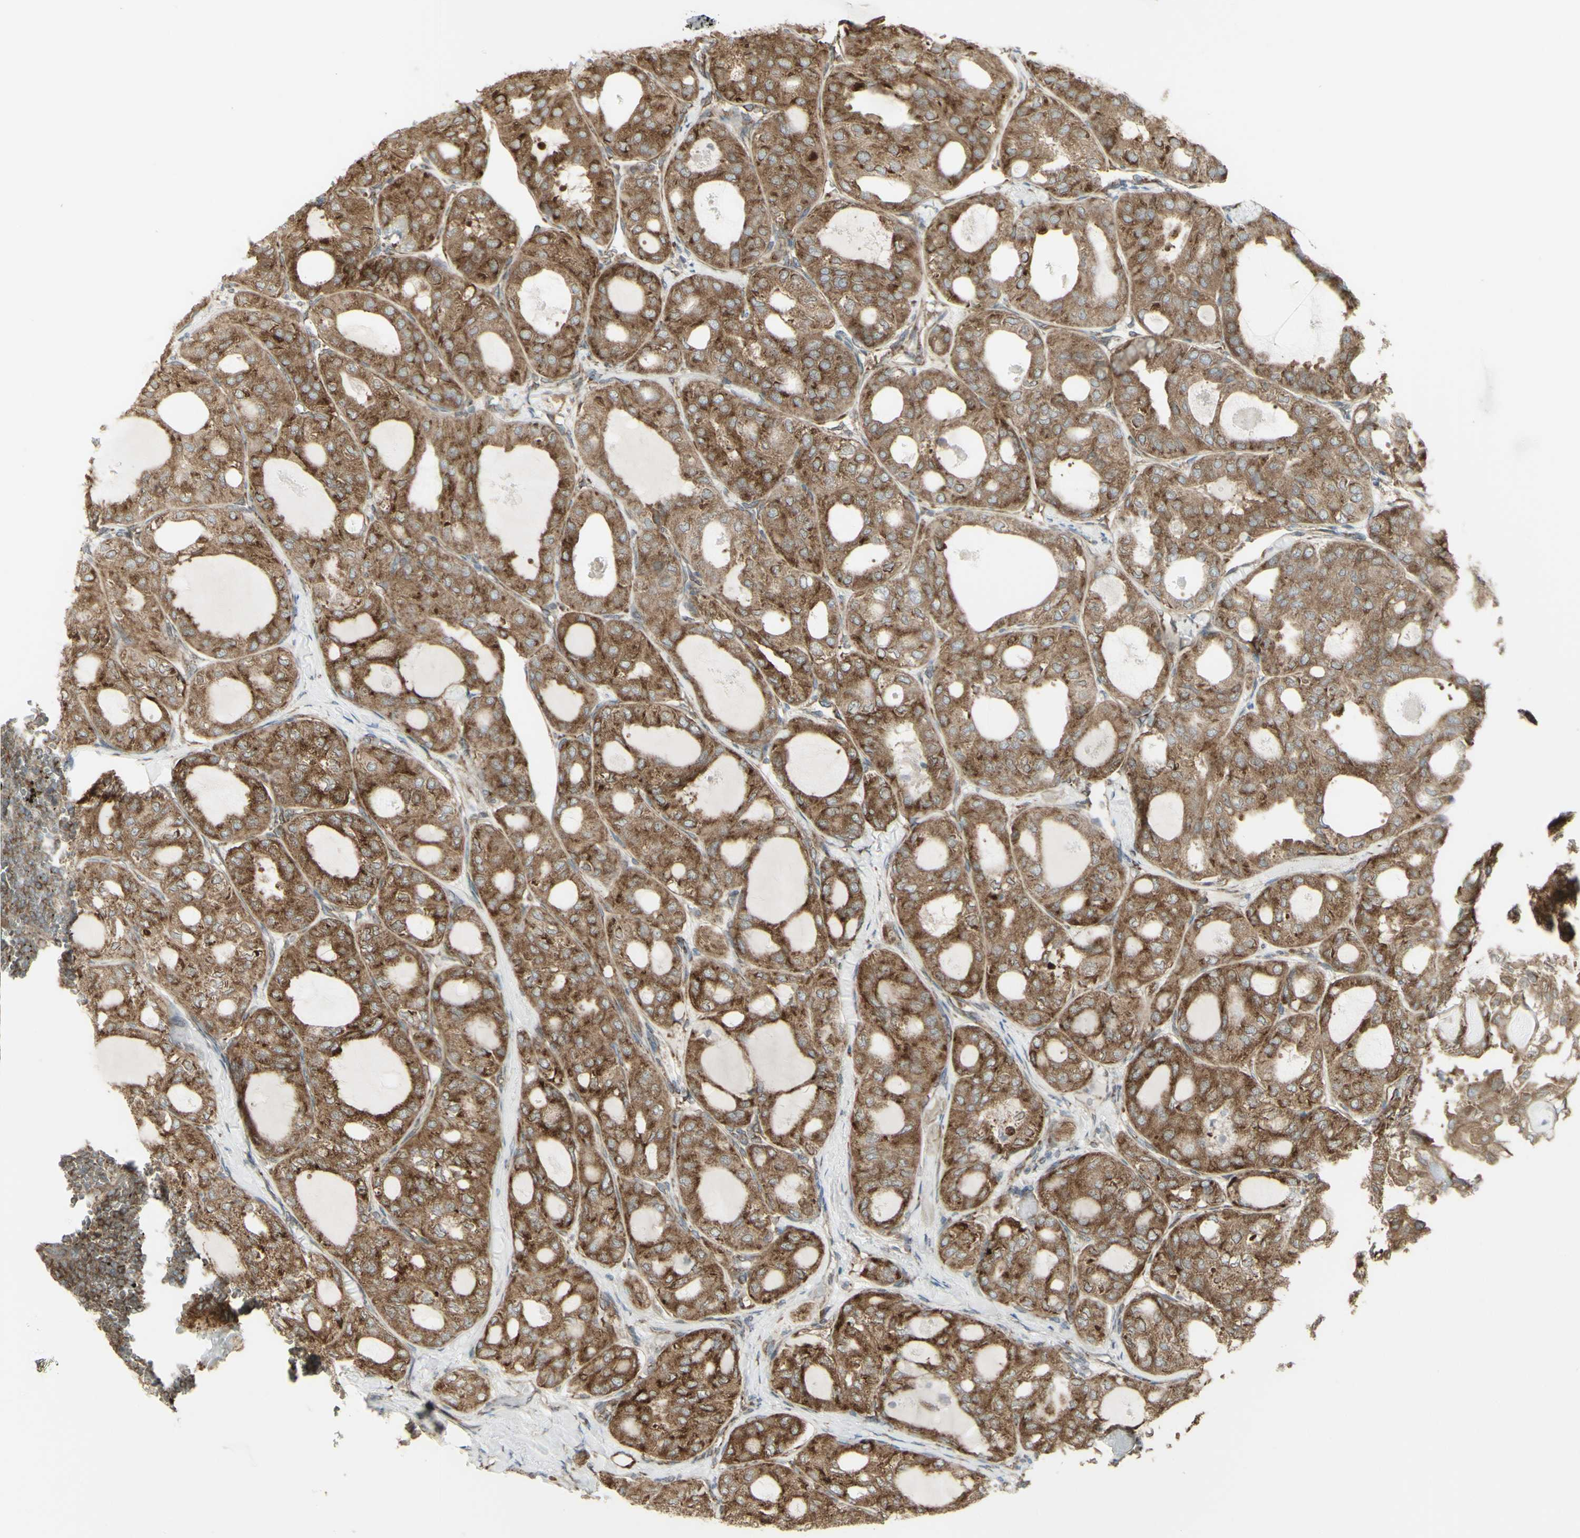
{"staining": {"intensity": "moderate", "quantity": ">75%", "location": "cytoplasmic/membranous"}, "tissue": "thyroid cancer", "cell_type": "Tumor cells", "image_type": "cancer", "snomed": [{"axis": "morphology", "description": "Follicular adenoma carcinoma, NOS"}, {"axis": "topography", "description": "Thyroid gland"}], "caption": "Immunohistochemistry image of thyroid cancer (follicular adenoma carcinoma) stained for a protein (brown), which demonstrates medium levels of moderate cytoplasmic/membranous positivity in approximately >75% of tumor cells.", "gene": "FKBP3", "patient": {"sex": "male", "age": 75}}